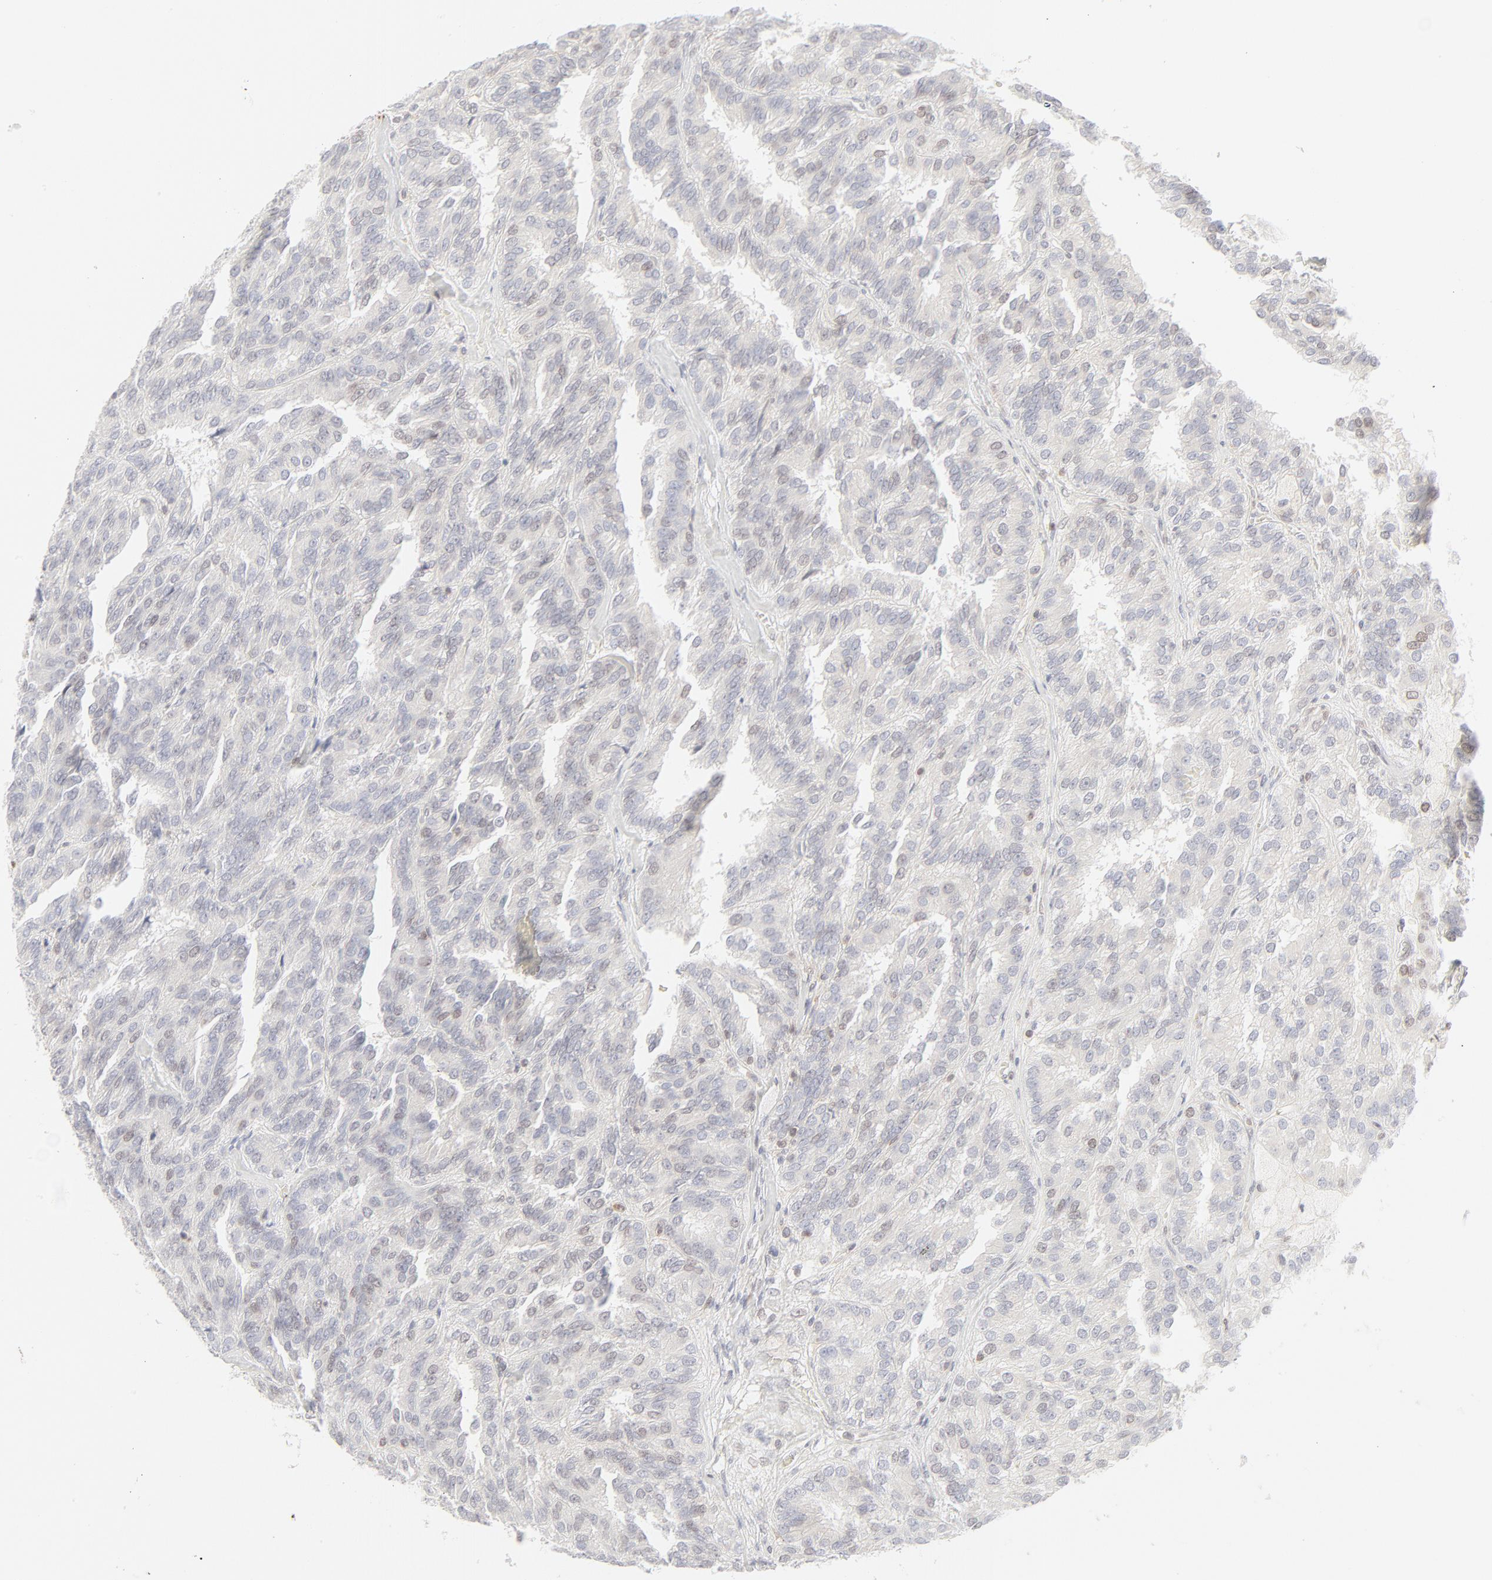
{"staining": {"intensity": "weak", "quantity": "25%-75%", "location": "nuclear"}, "tissue": "renal cancer", "cell_type": "Tumor cells", "image_type": "cancer", "snomed": [{"axis": "morphology", "description": "Adenocarcinoma, NOS"}, {"axis": "topography", "description": "Kidney"}], "caption": "Protein staining displays weak nuclear expression in about 25%-75% of tumor cells in renal cancer (adenocarcinoma).", "gene": "PRKCB", "patient": {"sex": "male", "age": 46}}